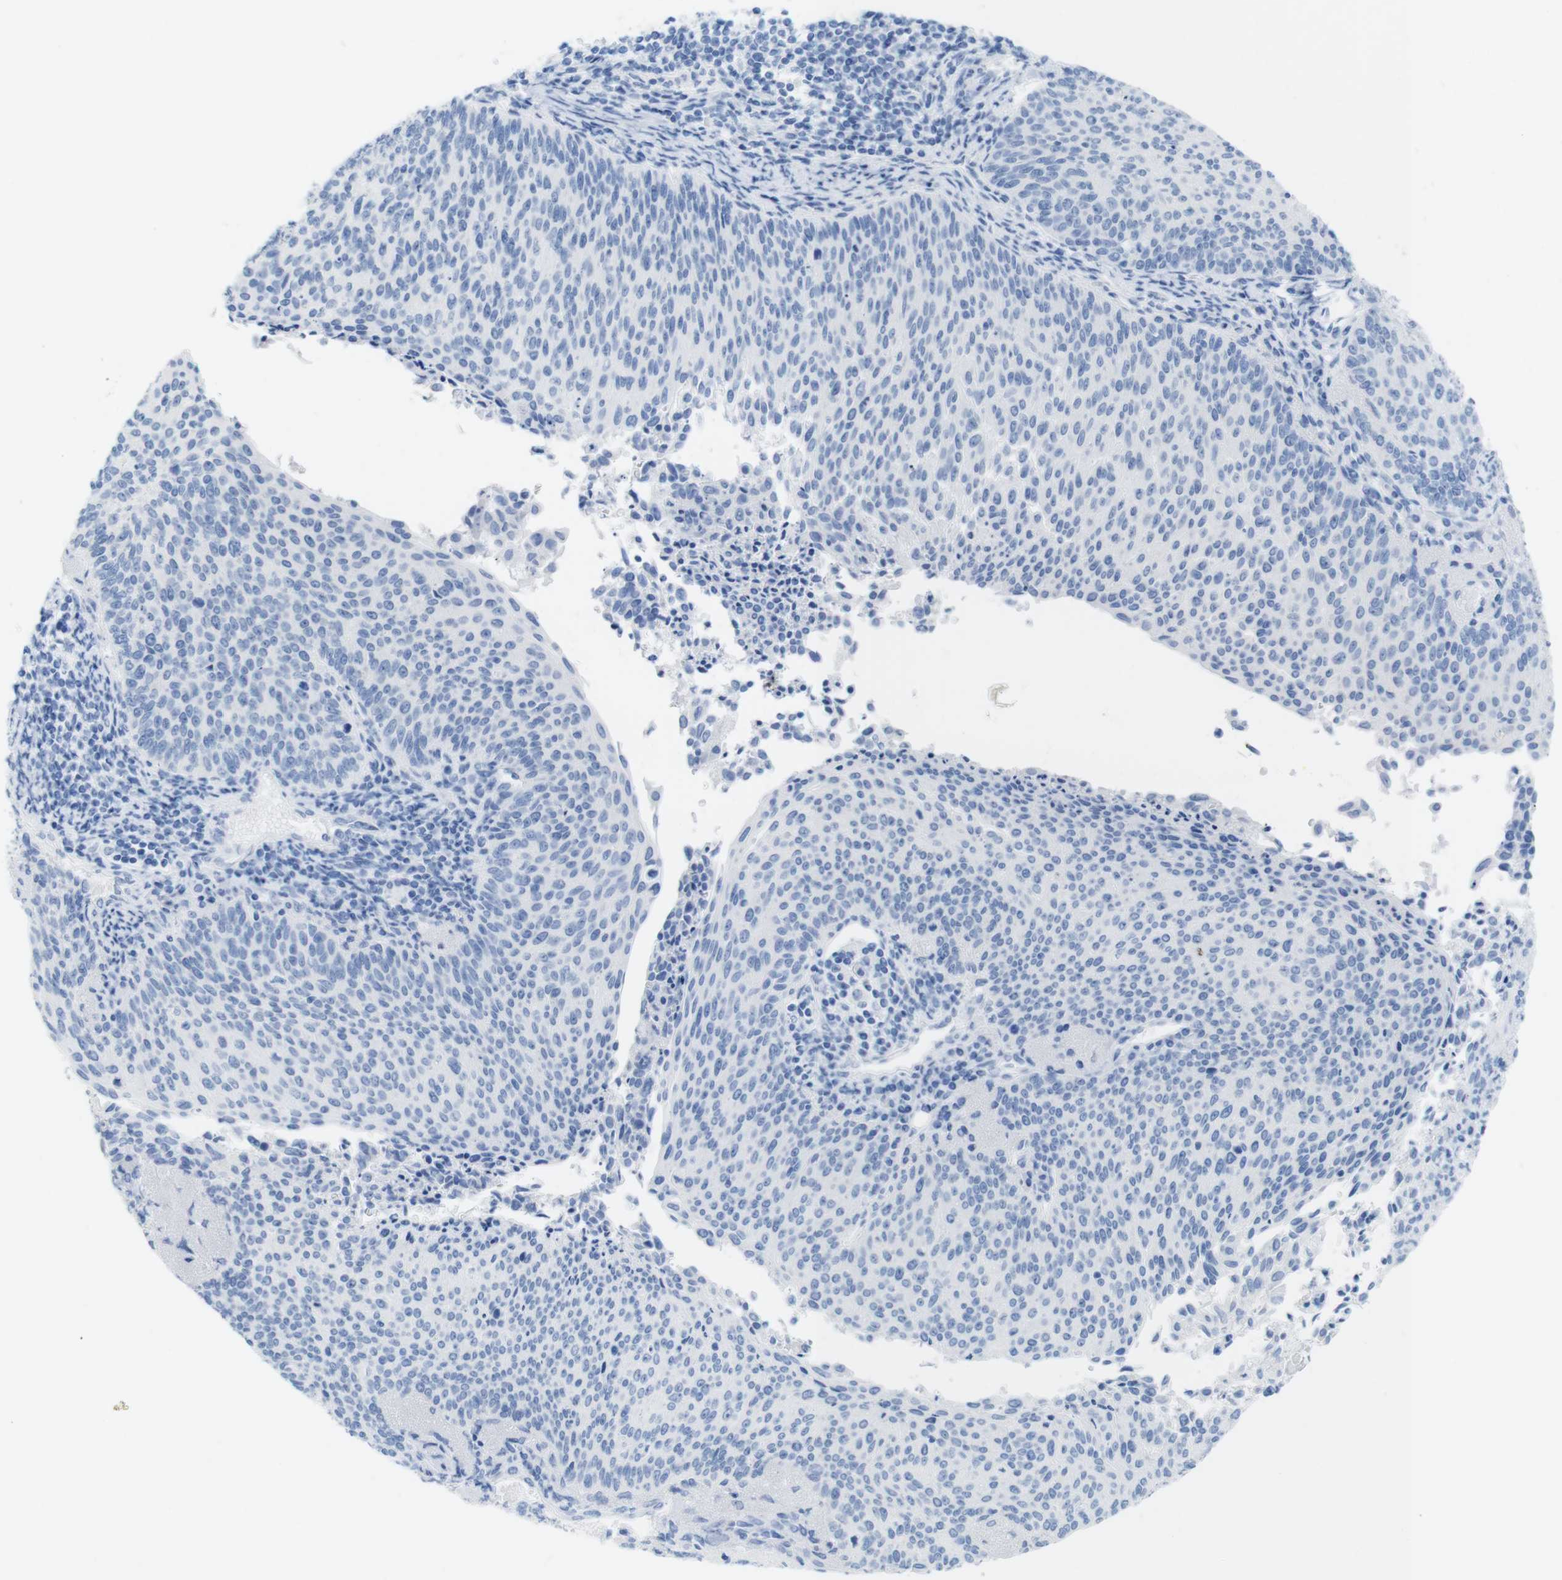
{"staining": {"intensity": "negative", "quantity": "none", "location": "none"}, "tissue": "cervical cancer", "cell_type": "Tumor cells", "image_type": "cancer", "snomed": [{"axis": "morphology", "description": "Squamous cell carcinoma, NOS"}, {"axis": "topography", "description": "Cervix"}], "caption": "The photomicrograph shows no significant expression in tumor cells of squamous cell carcinoma (cervical). (DAB (3,3'-diaminobenzidine) immunohistochemistry (IHC), high magnification).", "gene": "MYH7", "patient": {"sex": "female", "age": 55}}